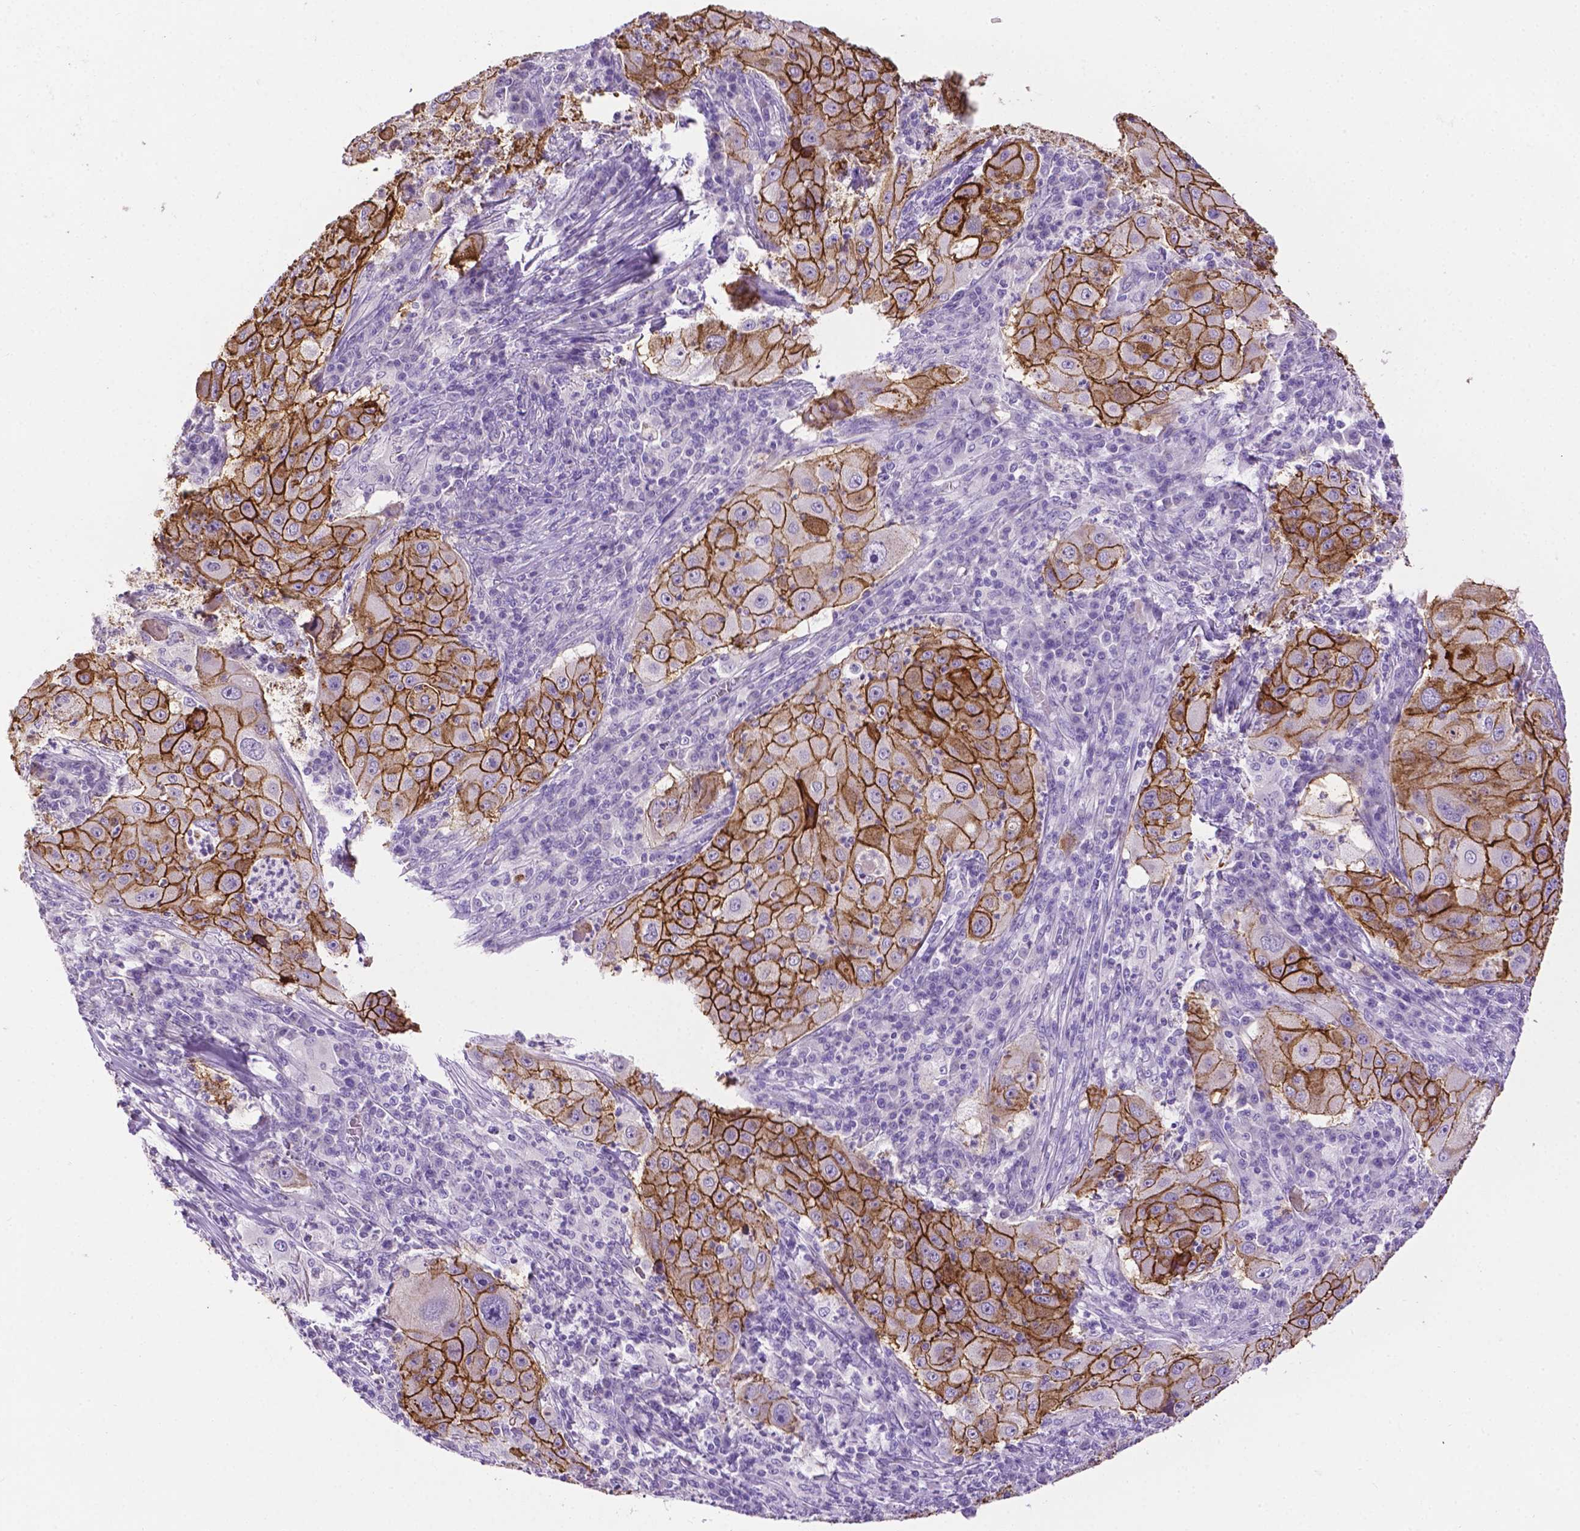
{"staining": {"intensity": "strong", "quantity": ">75%", "location": "cytoplasmic/membranous"}, "tissue": "lung cancer", "cell_type": "Tumor cells", "image_type": "cancer", "snomed": [{"axis": "morphology", "description": "Squamous cell carcinoma, NOS"}, {"axis": "topography", "description": "Lung"}], "caption": "Immunohistochemical staining of lung squamous cell carcinoma exhibits high levels of strong cytoplasmic/membranous protein expression in approximately >75% of tumor cells.", "gene": "TACSTD2", "patient": {"sex": "female", "age": 59}}